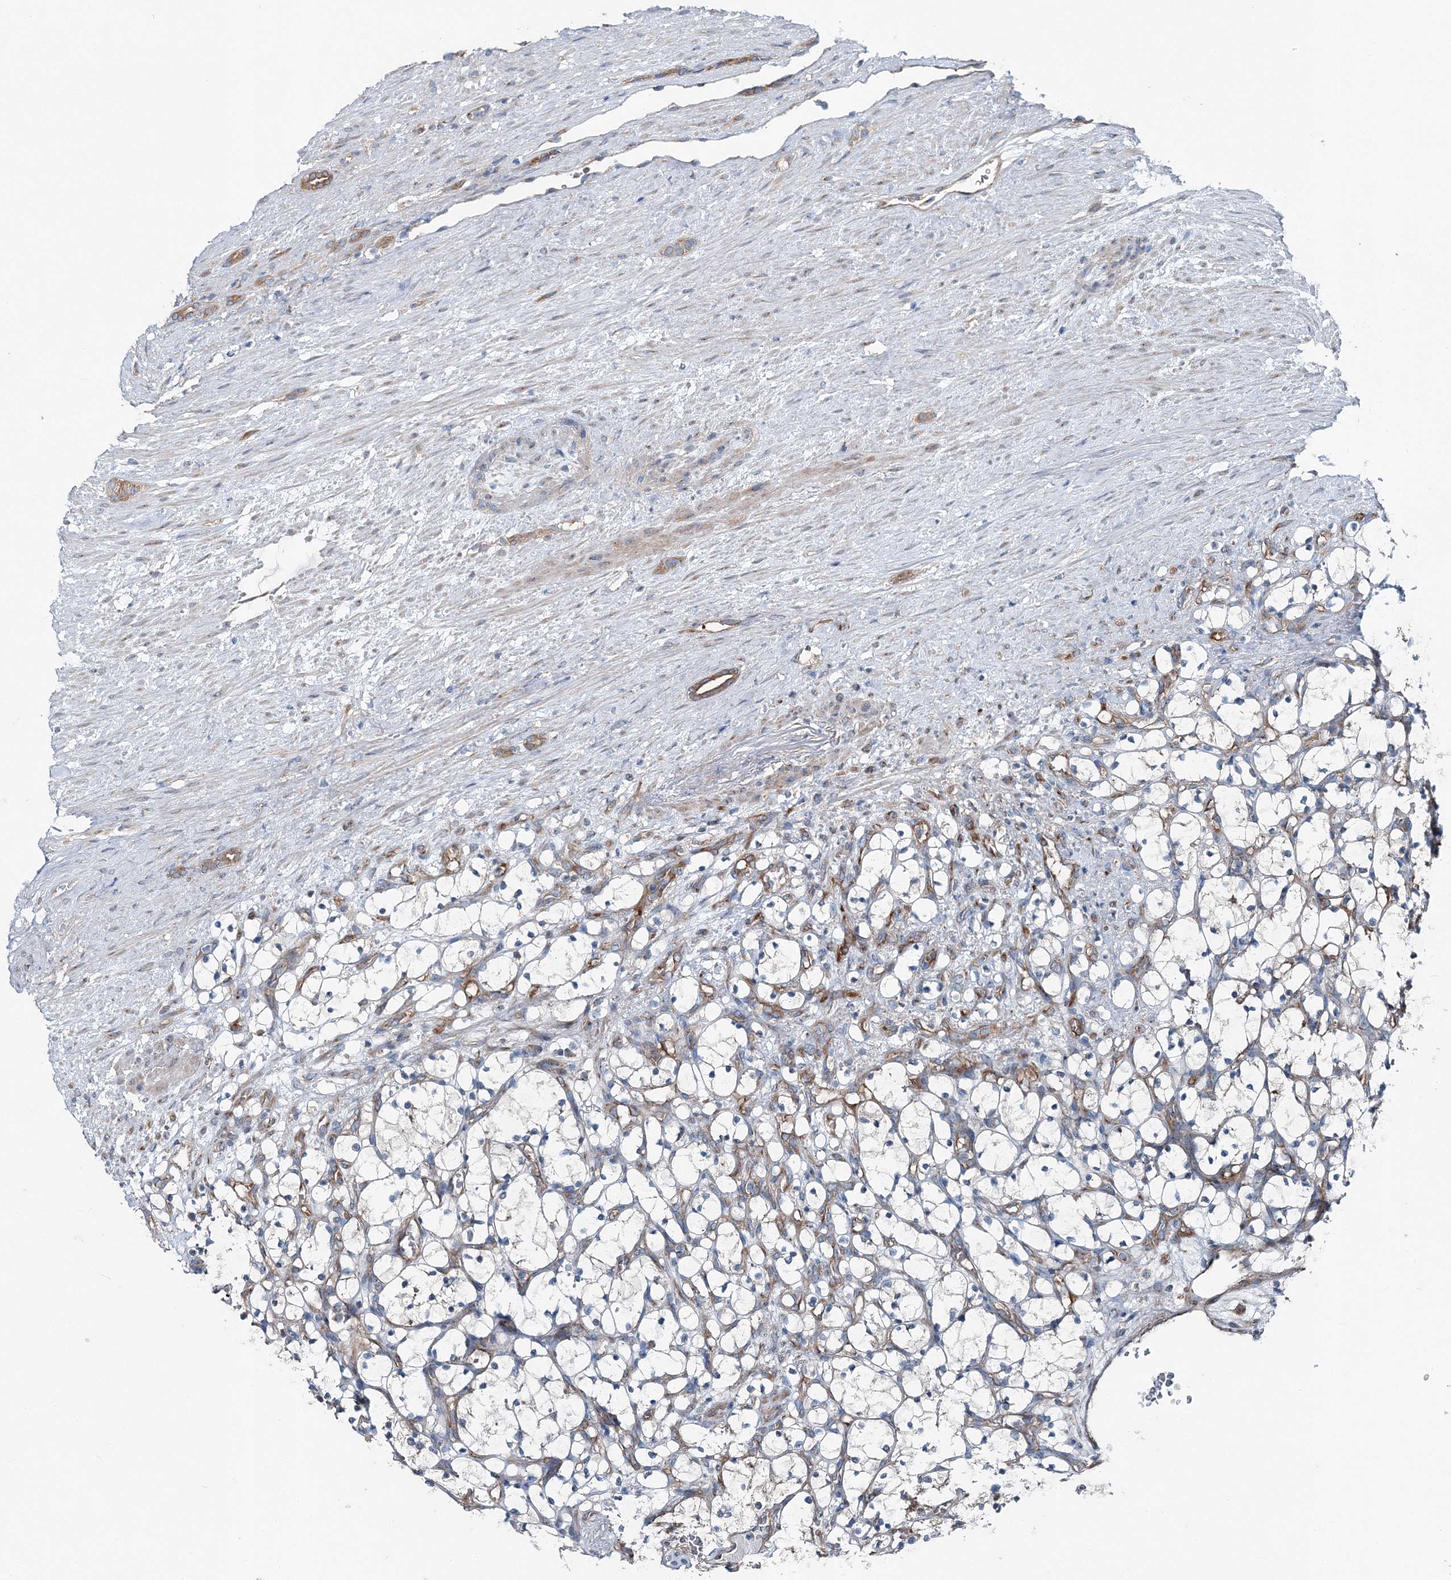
{"staining": {"intensity": "negative", "quantity": "none", "location": "none"}, "tissue": "renal cancer", "cell_type": "Tumor cells", "image_type": "cancer", "snomed": [{"axis": "morphology", "description": "Adenocarcinoma, NOS"}, {"axis": "topography", "description": "Kidney"}], "caption": "Renal cancer stained for a protein using immunohistochemistry demonstrates no expression tumor cells.", "gene": "MPHOSPH9", "patient": {"sex": "female", "age": 69}}